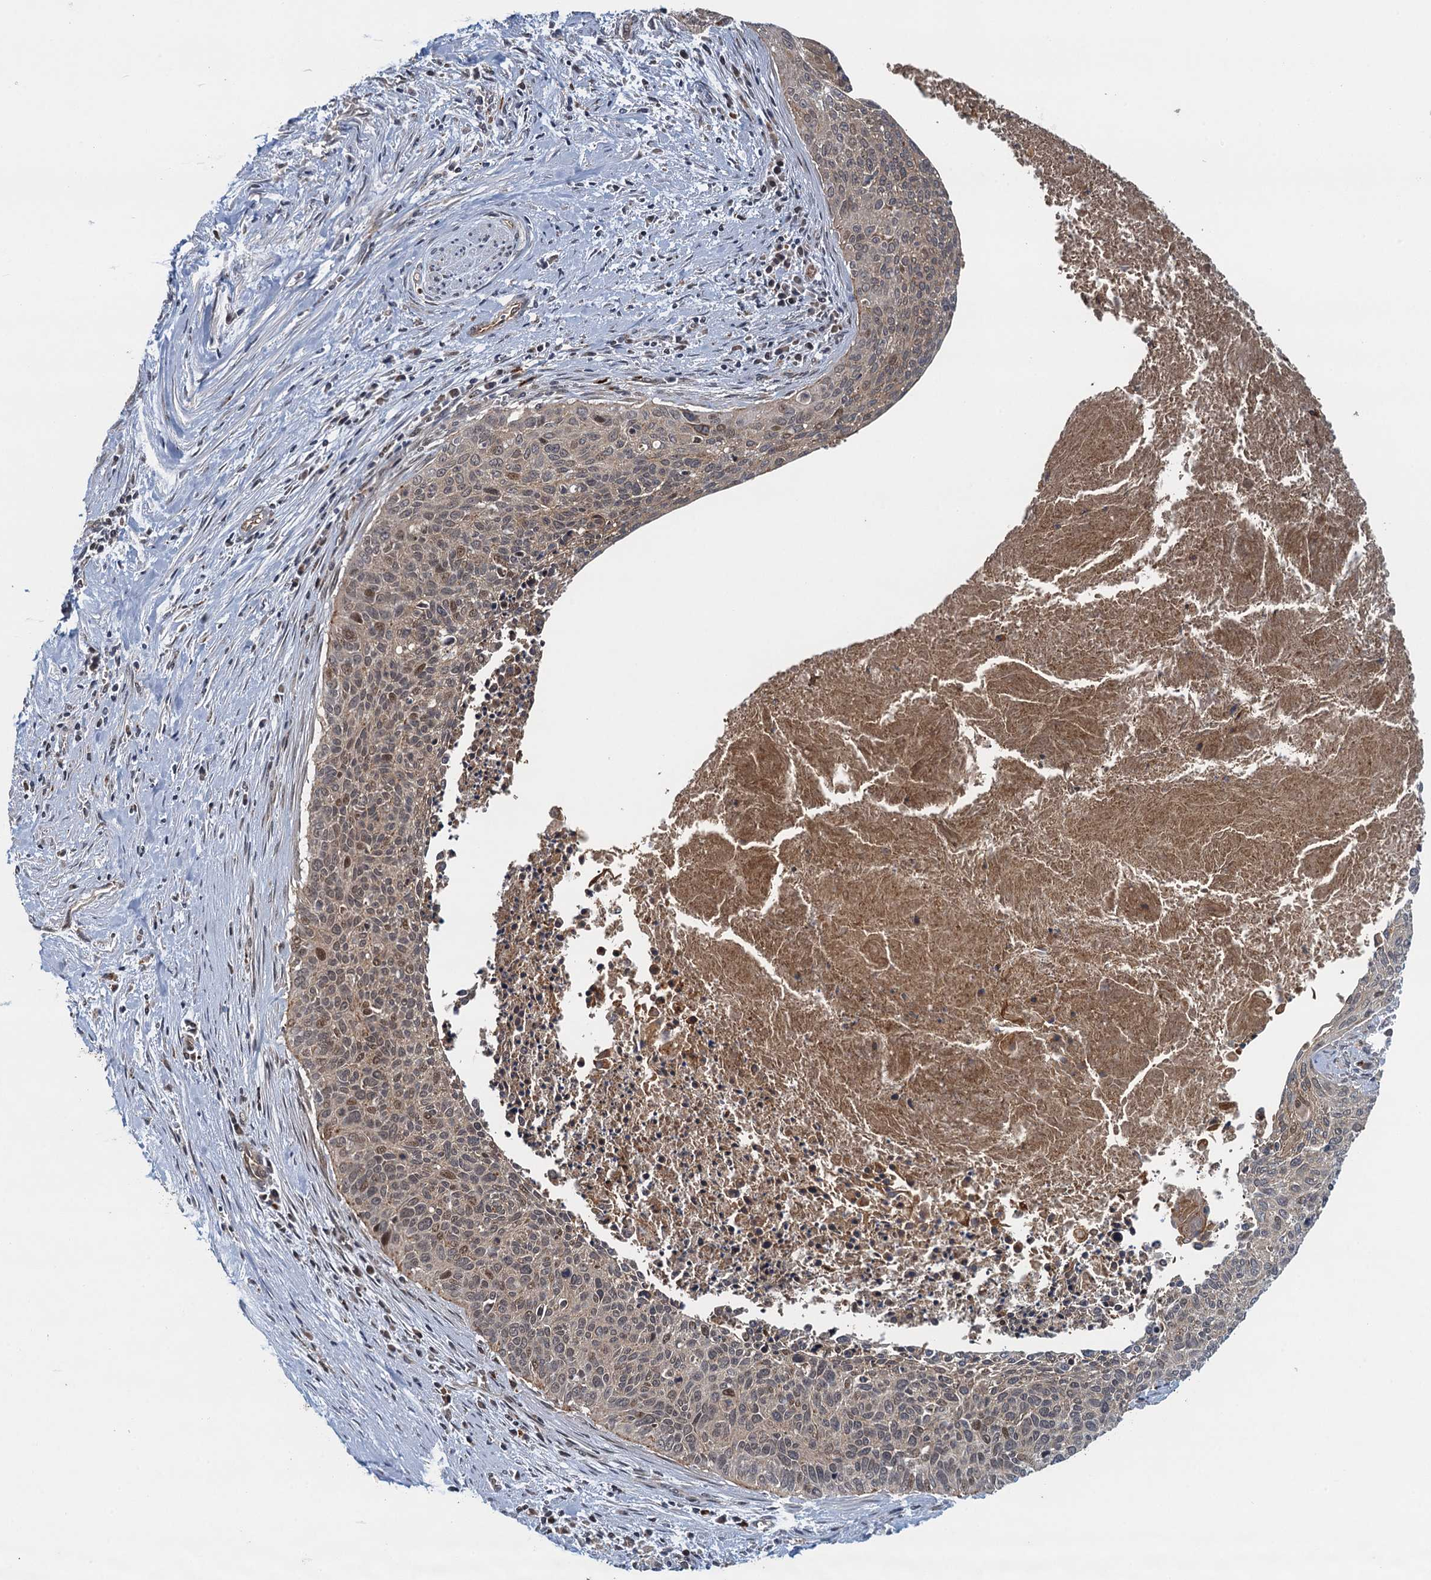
{"staining": {"intensity": "weak", "quantity": "<25%", "location": "nuclear"}, "tissue": "cervical cancer", "cell_type": "Tumor cells", "image_type": "cancer", "snomed": [{"axis": "morphology", "description": "Squamous cell carcinoma, NOS"}, {"axis": "topography", "description": "Cervix"}], "caption": "This is an IHC image of cervical cancer (squamous cell carcinoma). There is no staining in tumor cells.", "gene": "NLRP10", "patient": {"sex": "female", "age": 55}}